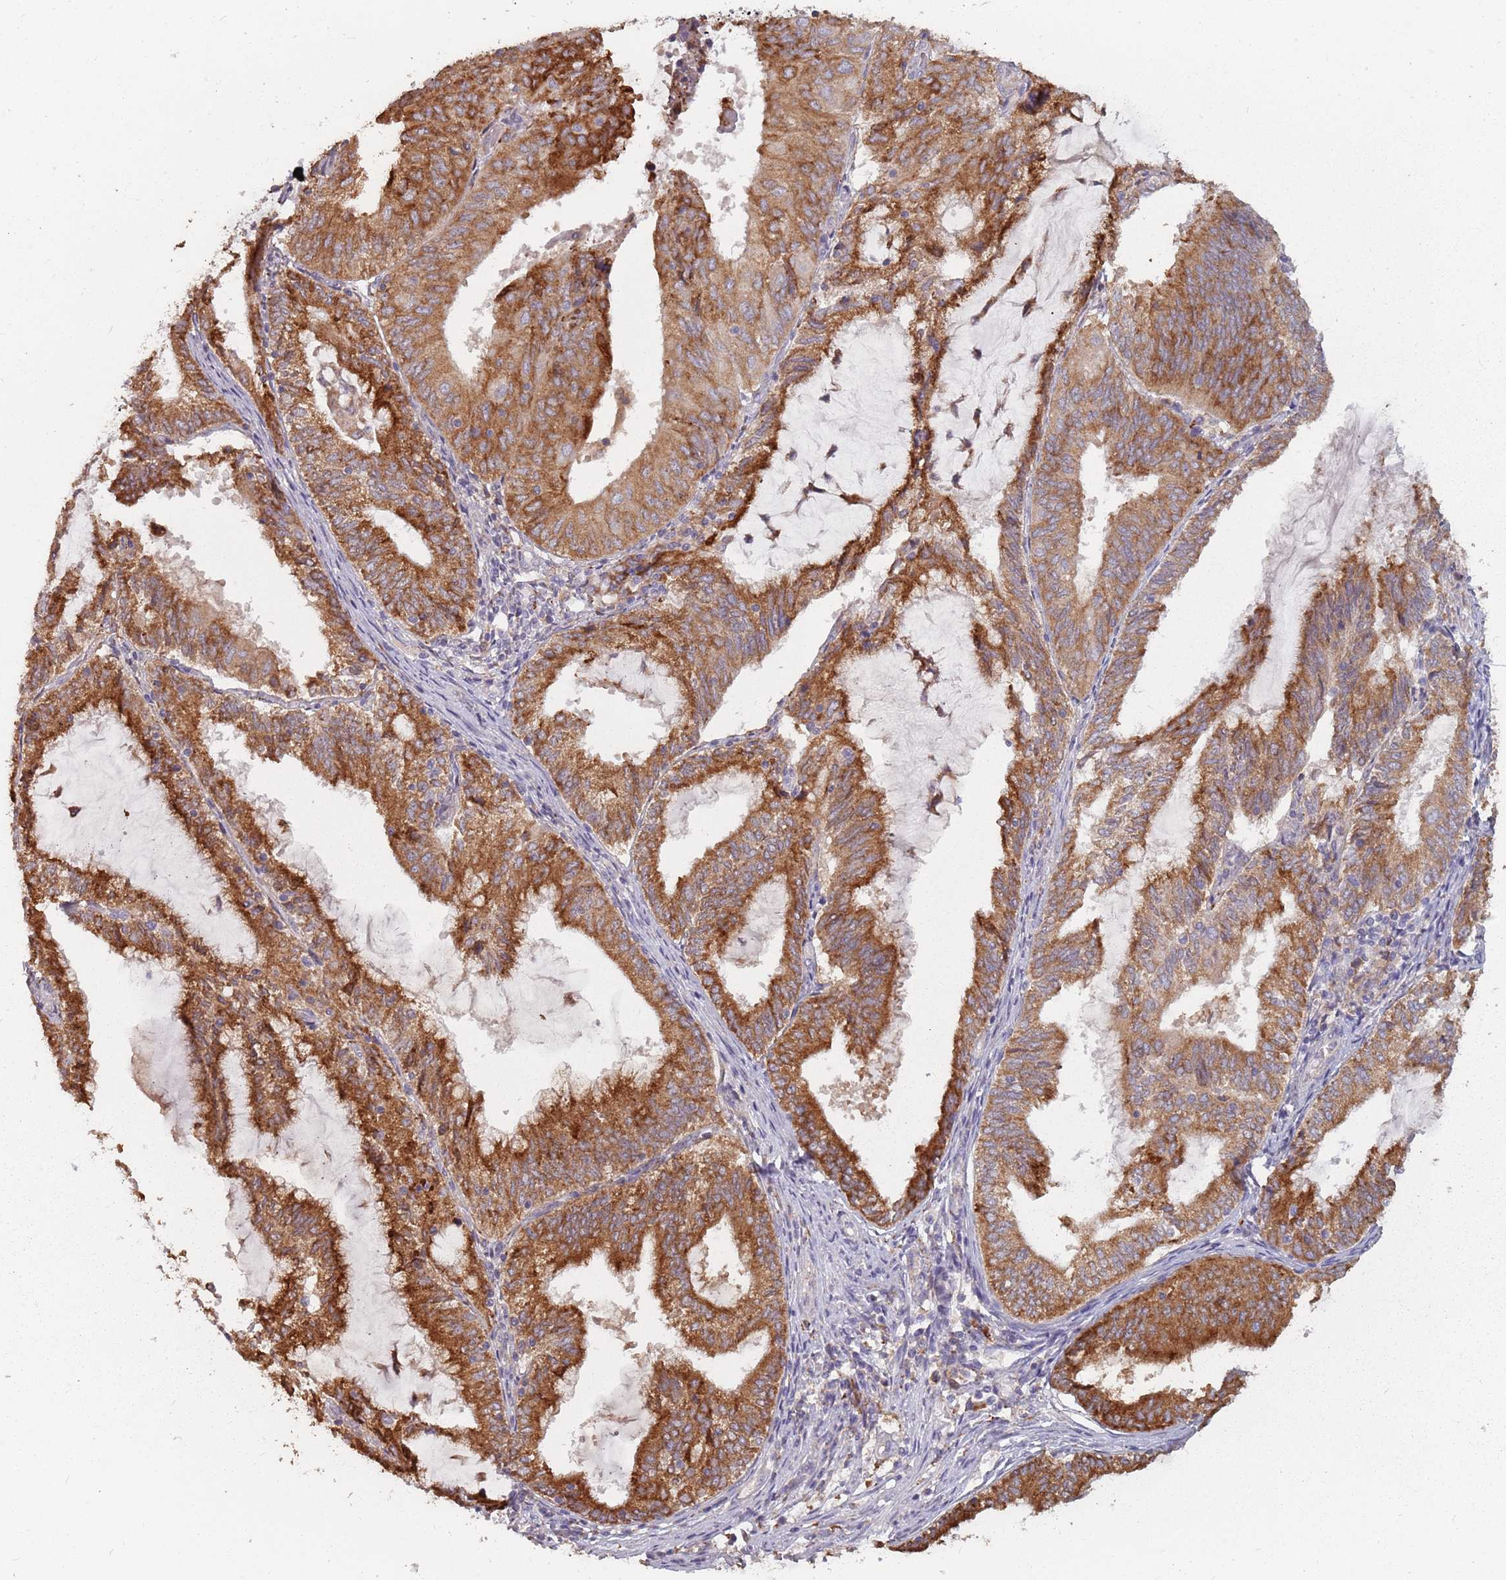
{"staining": {"intensity": "strong", "quantity": ">75%", "location": "cytoplasmic/membranous"}, "tissue": "endometrial cancer", "cell_type": "Tumor cells", "image_type": "cancer", "snomed": [{"axis": "morphology", "description": "Adenocarcinoma, NOS"}, {"axis": "topography", "description": "Endometrium"}], "caption": "DAB (3,3'-diaminobenzidine) immunohistochemical staining of adenocarcinoma (endometrial) demonstrates strong cytoplasmic/membranous protein expression in about >75% of tumor cells. (brown staining indicates protein expression, while blue staining denotes nuclei).", "gene": "RPS9", "patient": {"sex": "female", "age": 81}}